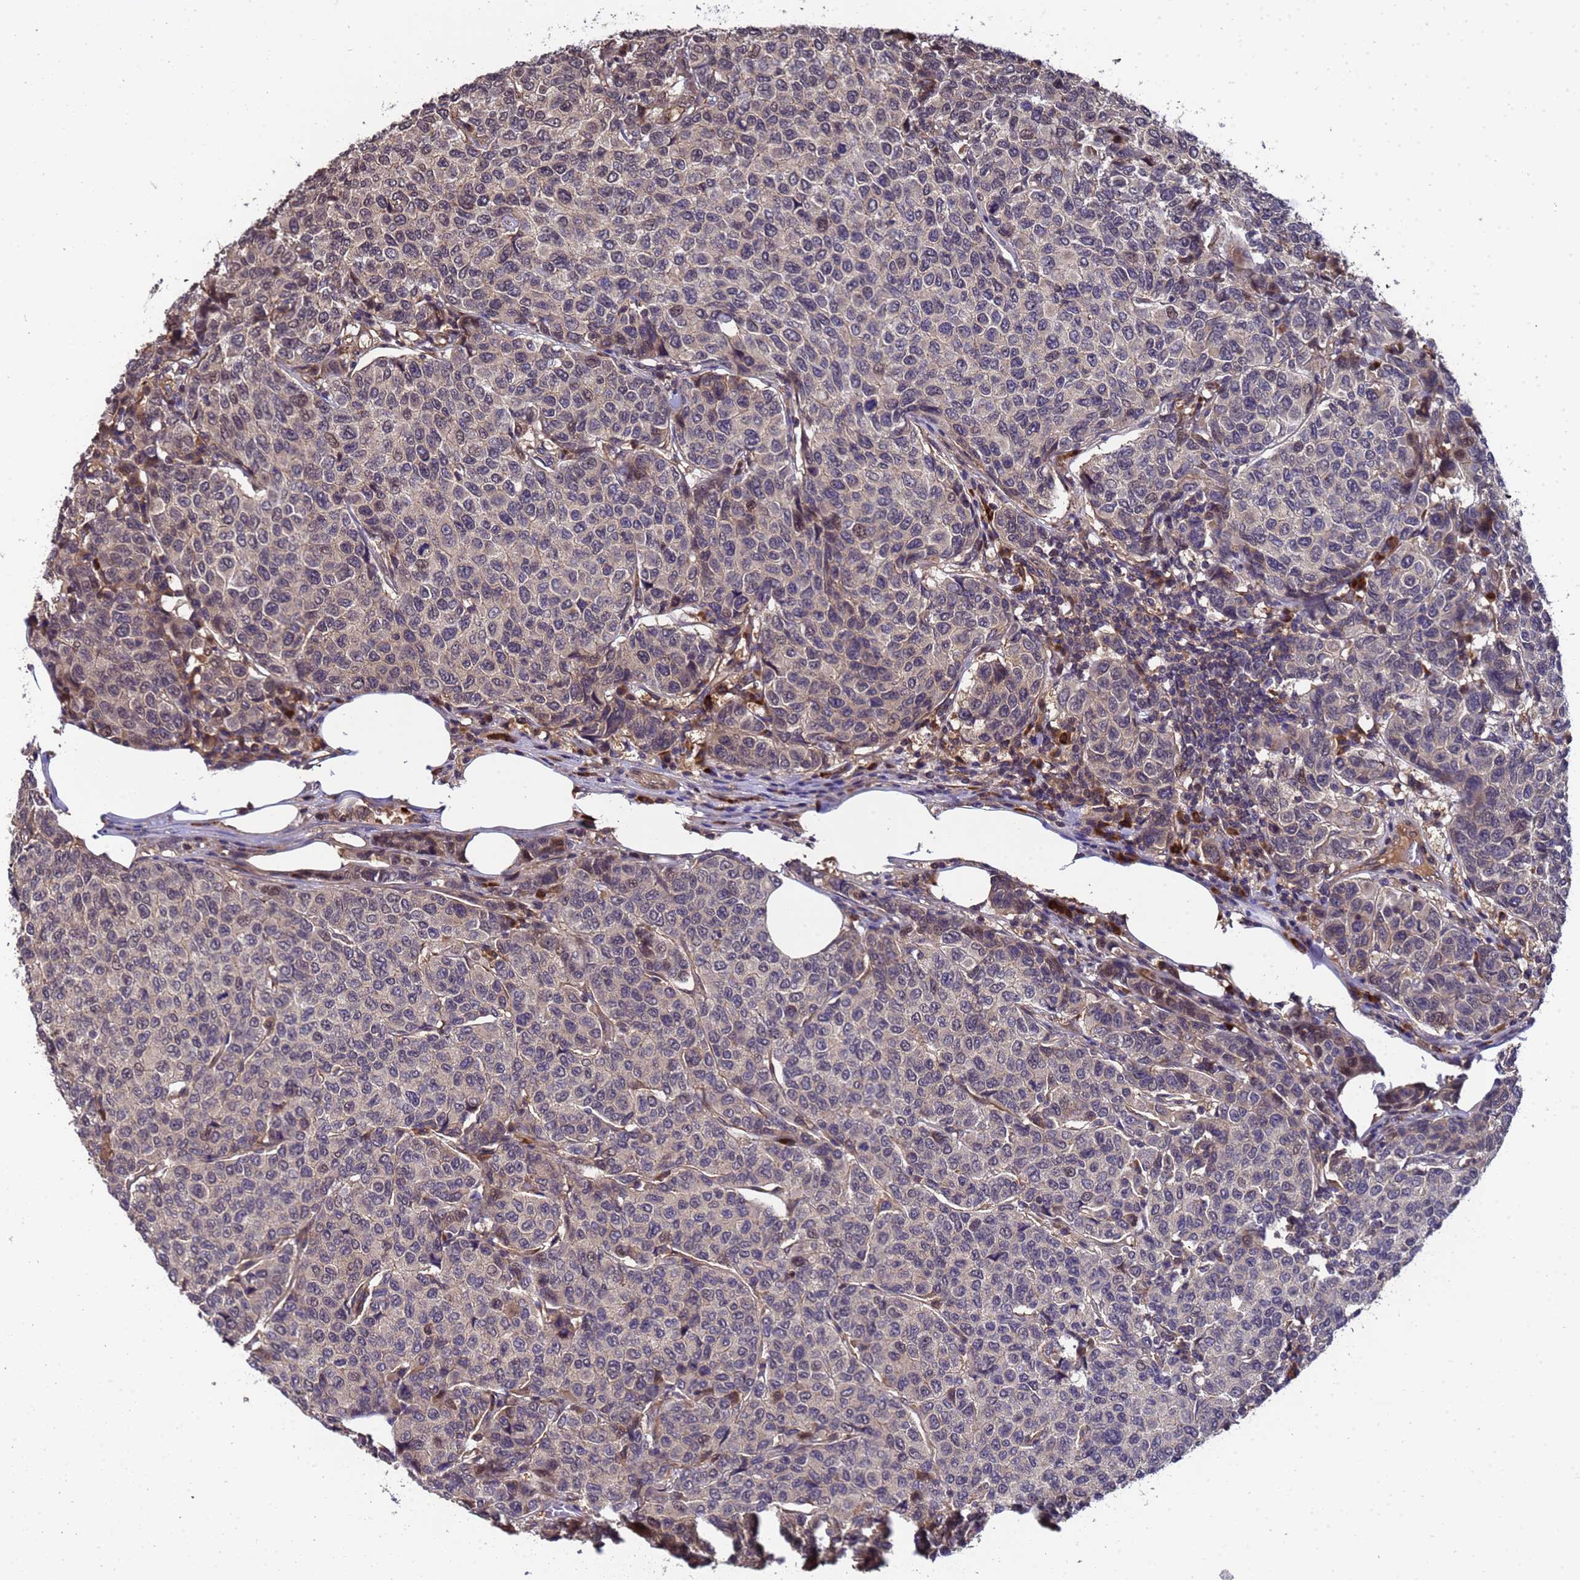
{"staining": {"intensity": "weak", "quantity": "<25%", "location": "cytoplasmic/membranous"}, "tissue": "breast cancer", "cell_type": "Tumor cells", "image_type": "cancer", "snomed": [{"axis": "morphology", "description": "Duct carcinoma"}, {"axis": "topography", "description": "Breast"}], "caption": "Photomicrograph shows no protein positivity in tumor cells of breast cancer (intraductal carcinoma) tissue. Brightfield microscopy of immunohistochemistry stained with DAB (3,3'-diaminobenzidine) (brown) and hematoxylin (blue), captured at high magnification.", "gene": "GSTCD", "patient": {"sex": "female", "age": 55}}